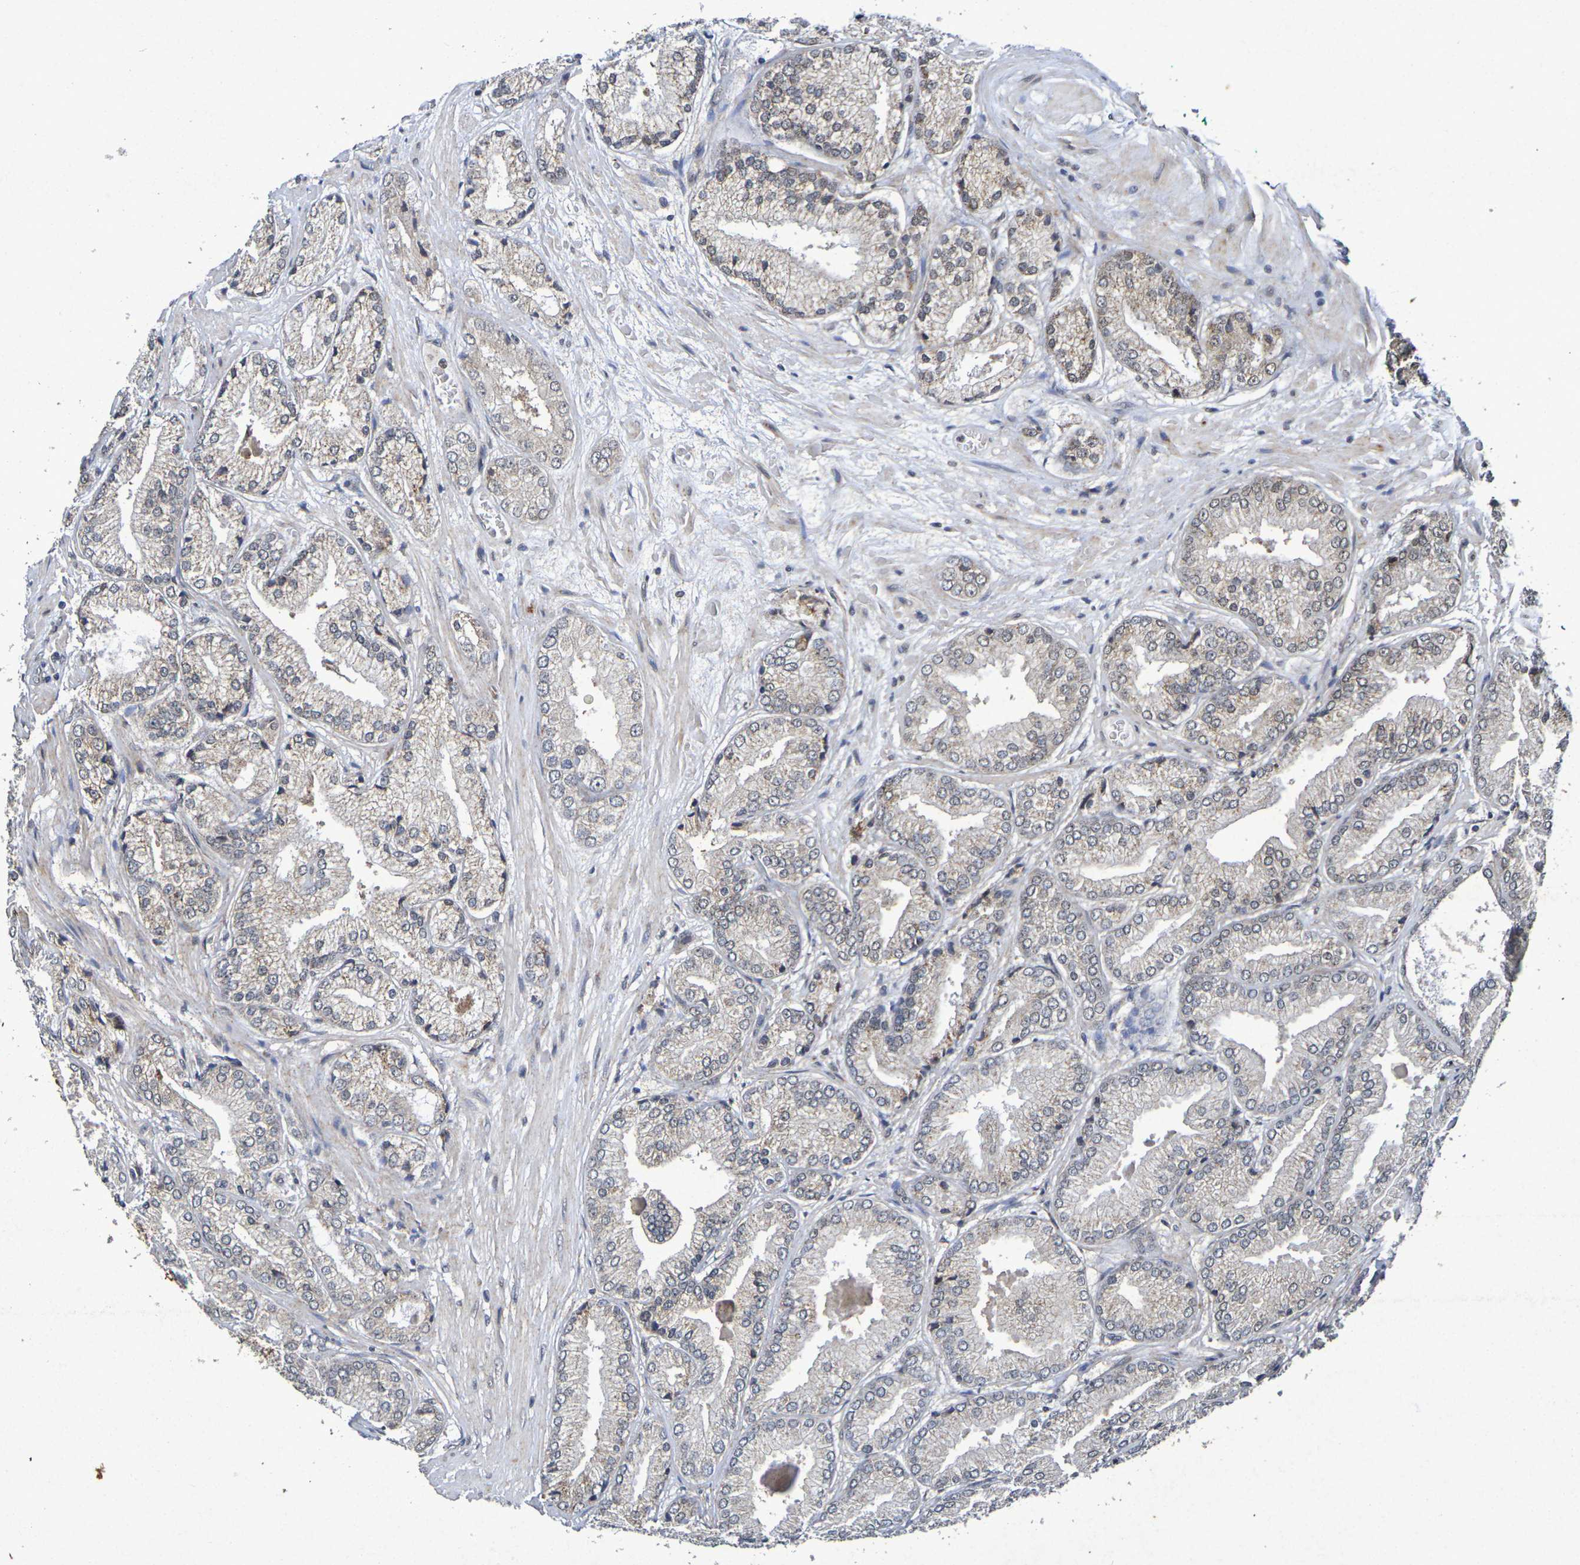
{"staining": {"intensity": "weak", "quantity": "25%-75%", "location": "cytoplasmic/membranous,nuclear"}, "tissue": "prostate cancer", "cell_type": "Tumor cells", "image_type": "cancer", "snomed": [{"axis": "morphology", "description": "Adenocarcinoma, High grade"}, {"axis": "topography", "description": "Prostate"}], "caption": "A photomicrograph of prostate cancer stained for a protein reveals weak cytoplasmic/membranous and nuclear brown staining in tumor cells.", "gene": "GUCY1A2", "patient": {"sex": "male", "age": 59}}